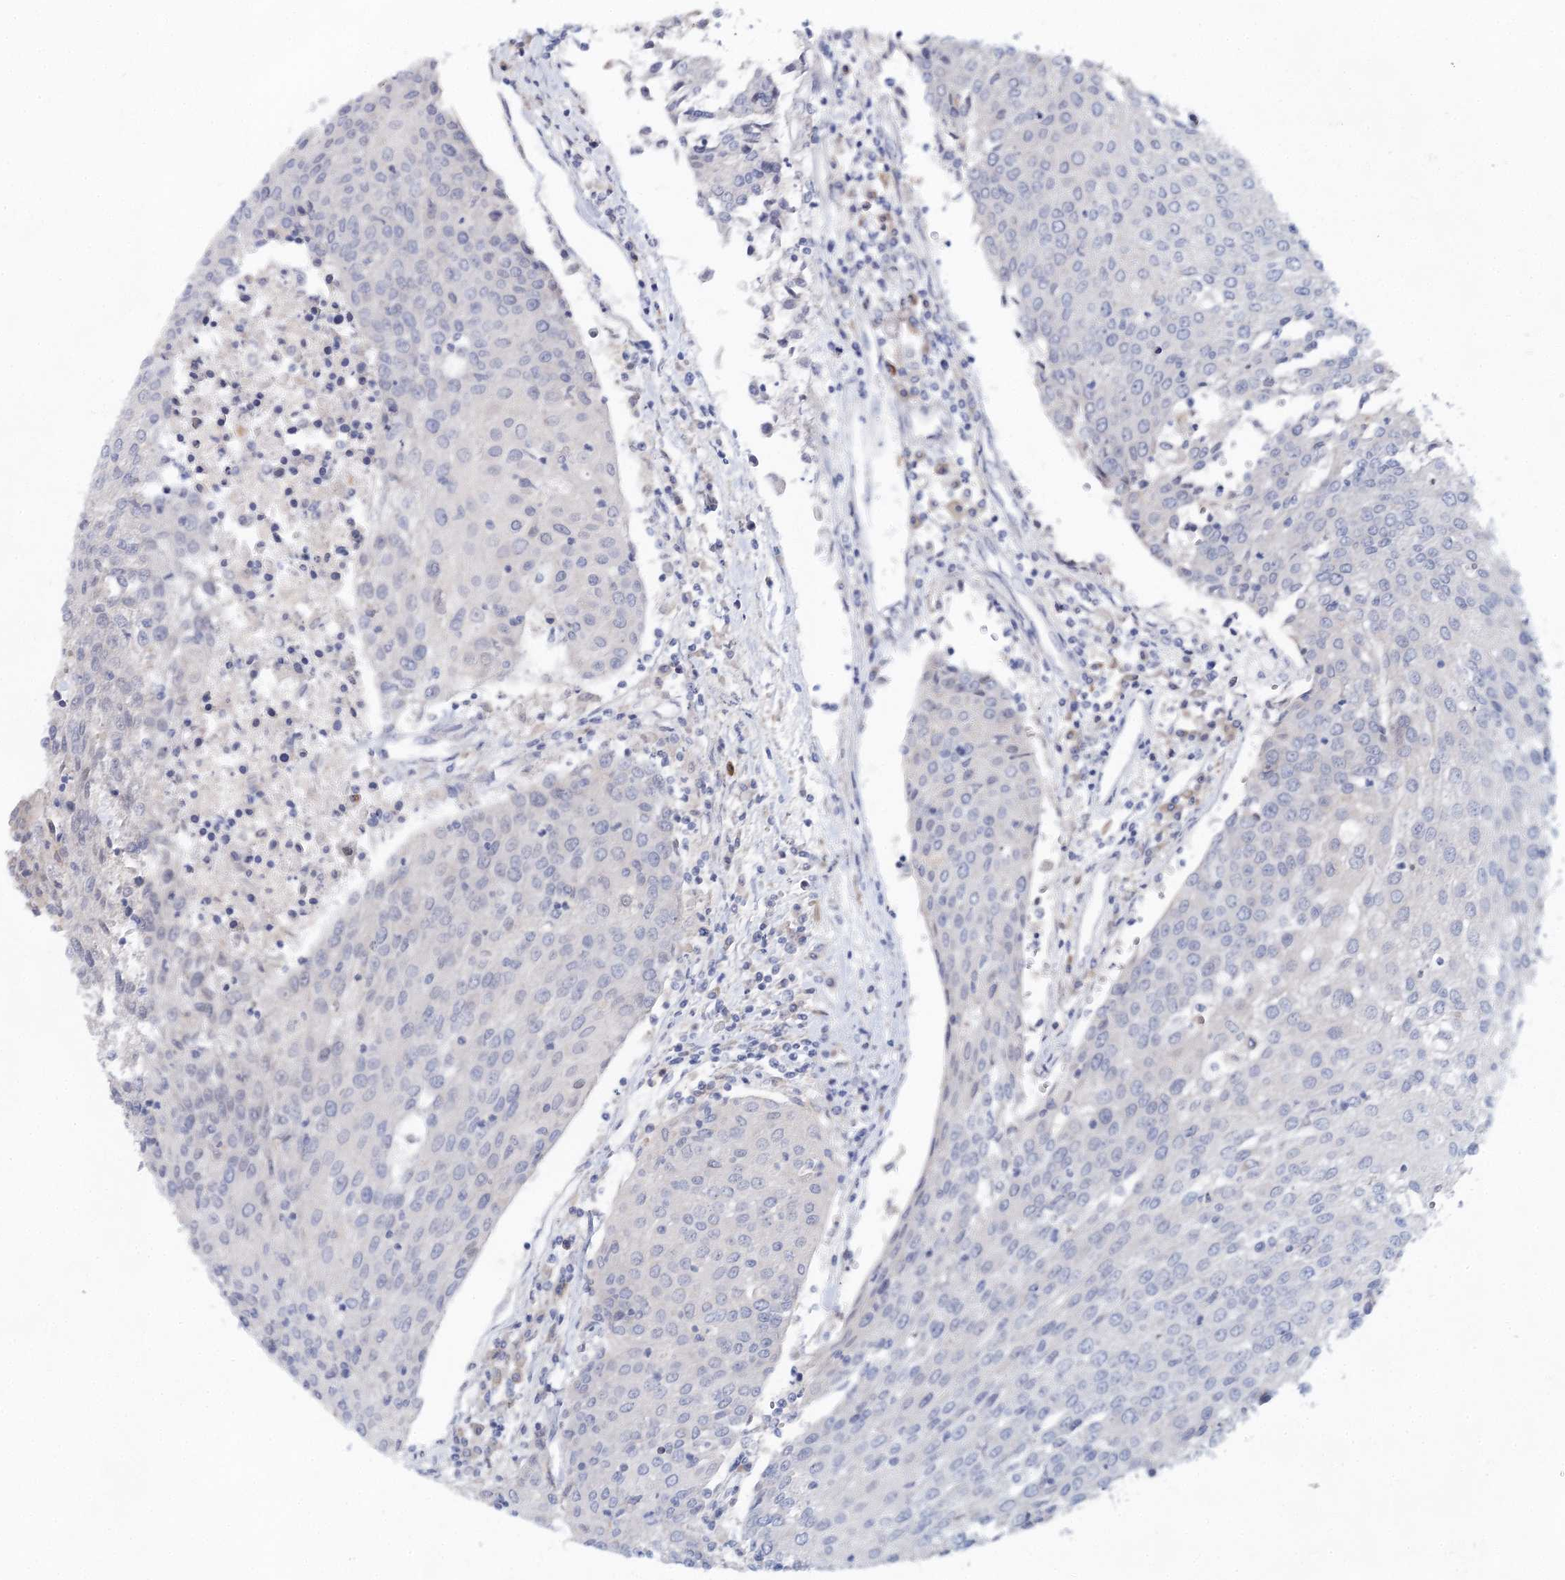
{"staining": {"intensity": "negative", "quantity": "none", "location": "none"}, "tissue": "urothelial cancer", "cell_type": "Tumor cells", "image_type": "cancer", "snomed": [{"axis": "morphology", "description": "Urothelial carcinoma, High grade"}, {"axis": "topography", "description": "Urinary bladder"}], "caption": "Immunohistochemistry (IHC) of urothelial cancer shows no staining in tumor cells. (IHC, brightfield microscopy, high magnification).", "gene": "BLTP1", "patient": {"sex": "female", "age": 85}}